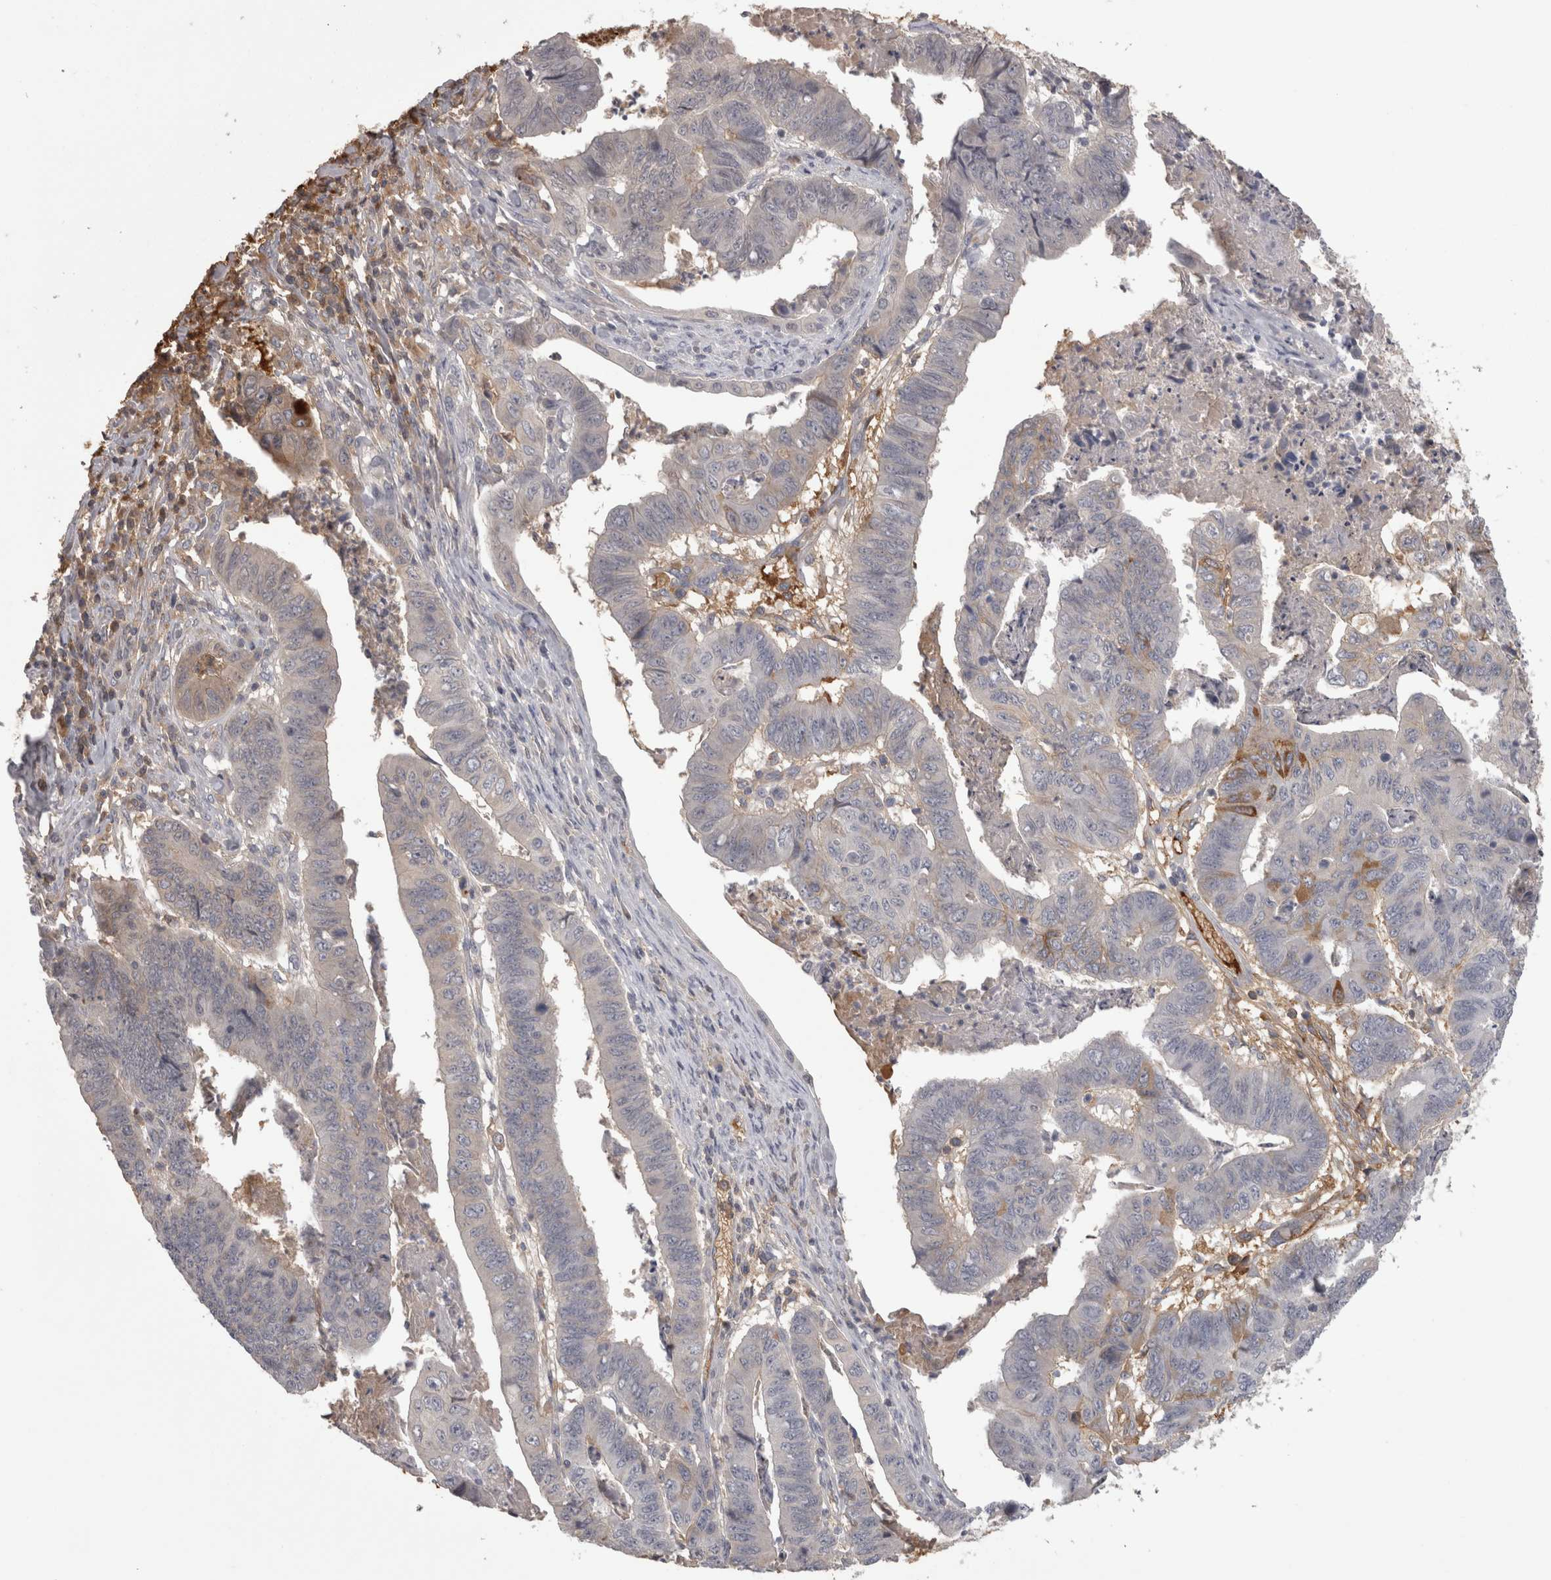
{"staining": {"intensity": "moderate", "quantity": "<25%", "location": "cytoplasmic/membranous"}, "tissue": "stomach cancer", "cell_type": "Tumor cells", "image_type": "cancer", "snomed": [{"axis": "morphology", "description": "Adenocarcinoma, NOS"}, {"axis": "topography", "description": "Stomach, lower"}], "caption": "Immunohistochemical staining of stomach cancer (adenocarcinoma) exhibits low levels of moderate cytoplasmic/membranous expression in approximately <25% of tumor cells.", "gene": "SAA4", "patient": {"sex": "male", "age": 77}}